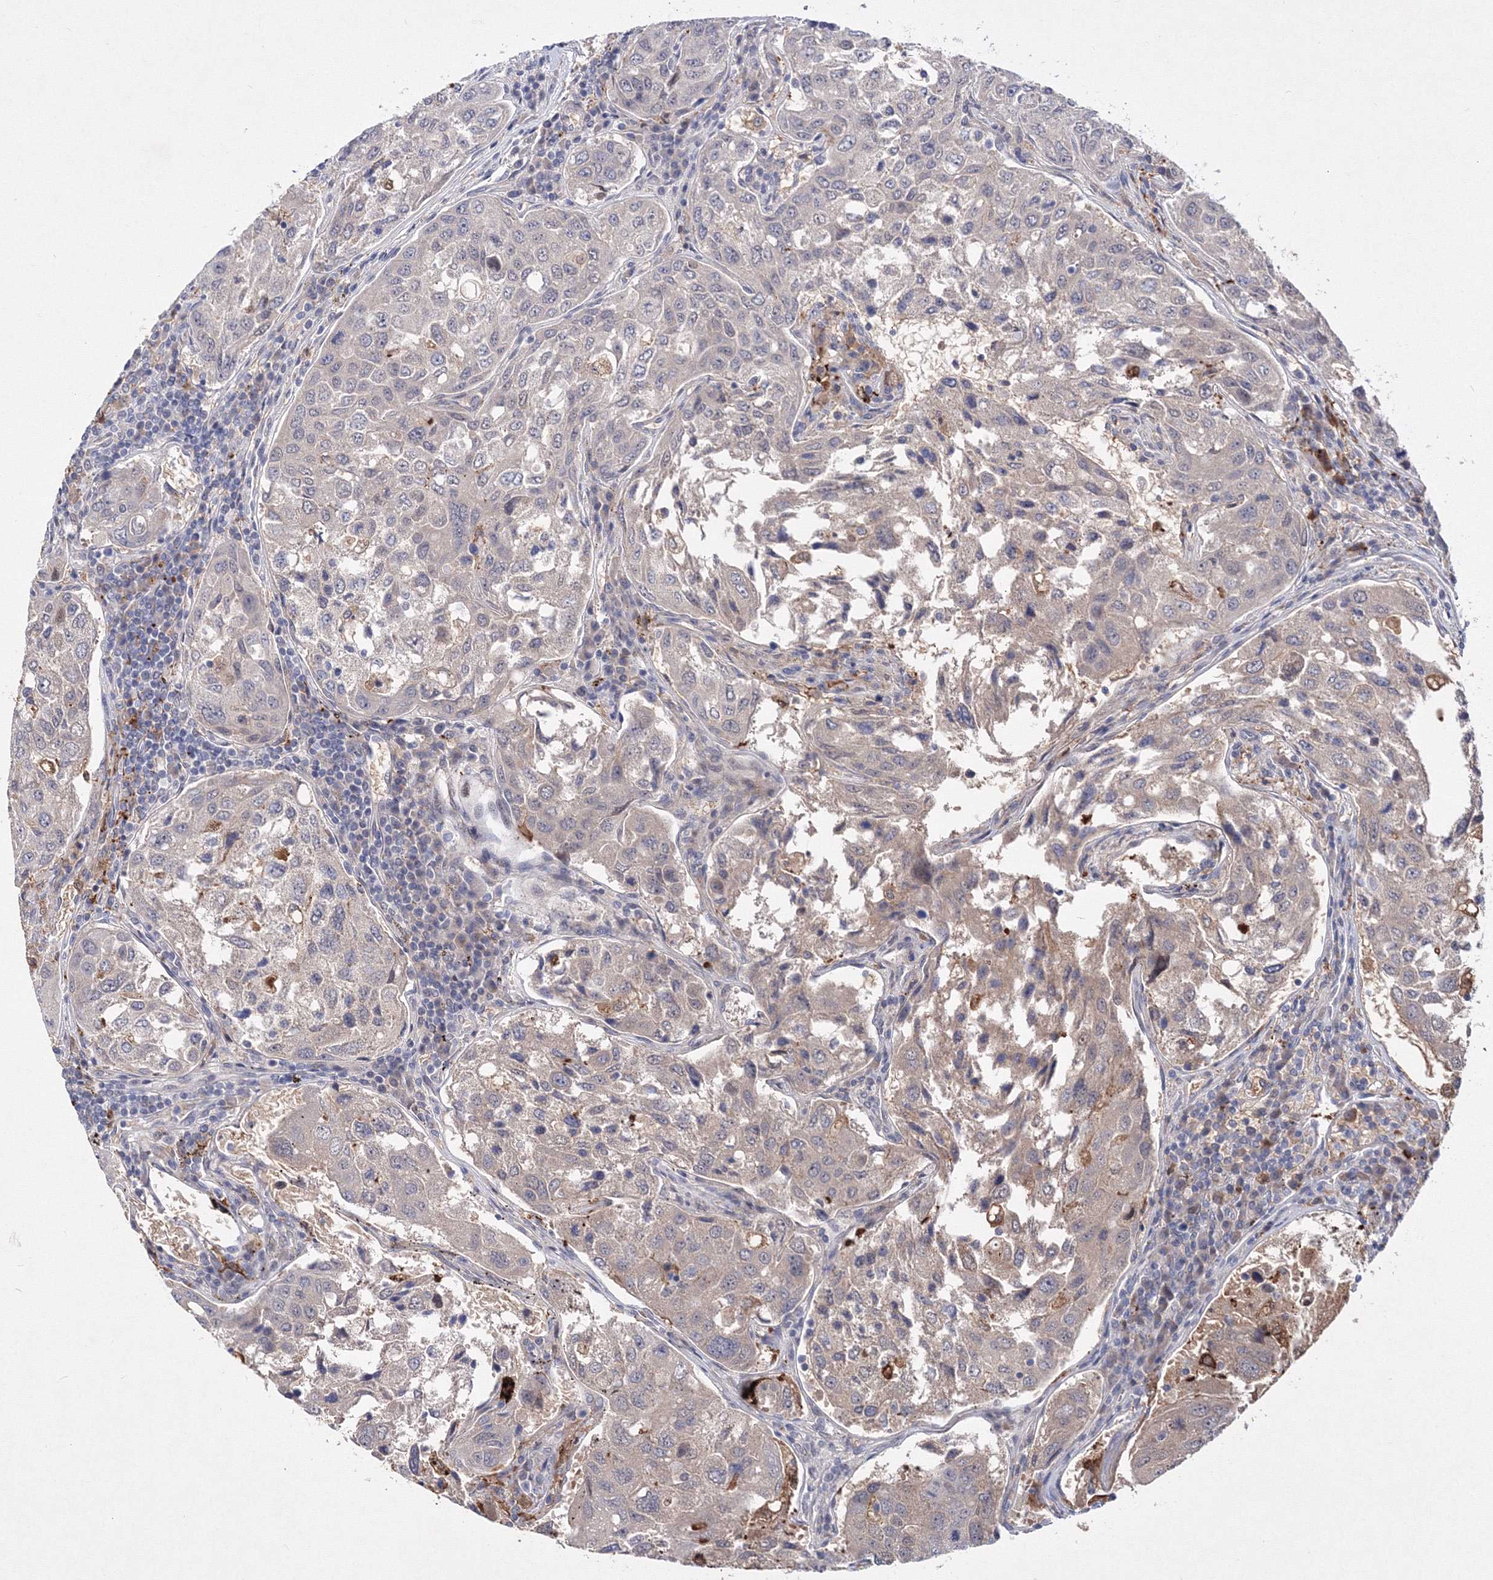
{"staining": {"intensity": "negative", "quantity": "none", "location": "none"}, "tissue": "urothelial cancer", "cell_type": "Tumor cells", "image_type": "cancer", "snomed": [{"axis": "morphology", "description": "Urothelial carcinoma, High grade"}, {"axis": "topography", "description": "Lymph node"}, {"axis": "topography", "description": "Urinary bladder"}], "caption": "This image is of urothelial cancer stained with immunohistochemistry to label a protein in brown with the nuclei are counter-stained blue. There is no expression in tumor cells.", "gene": "C11orf52", "patient": {"sex": "male", "age": 51}}